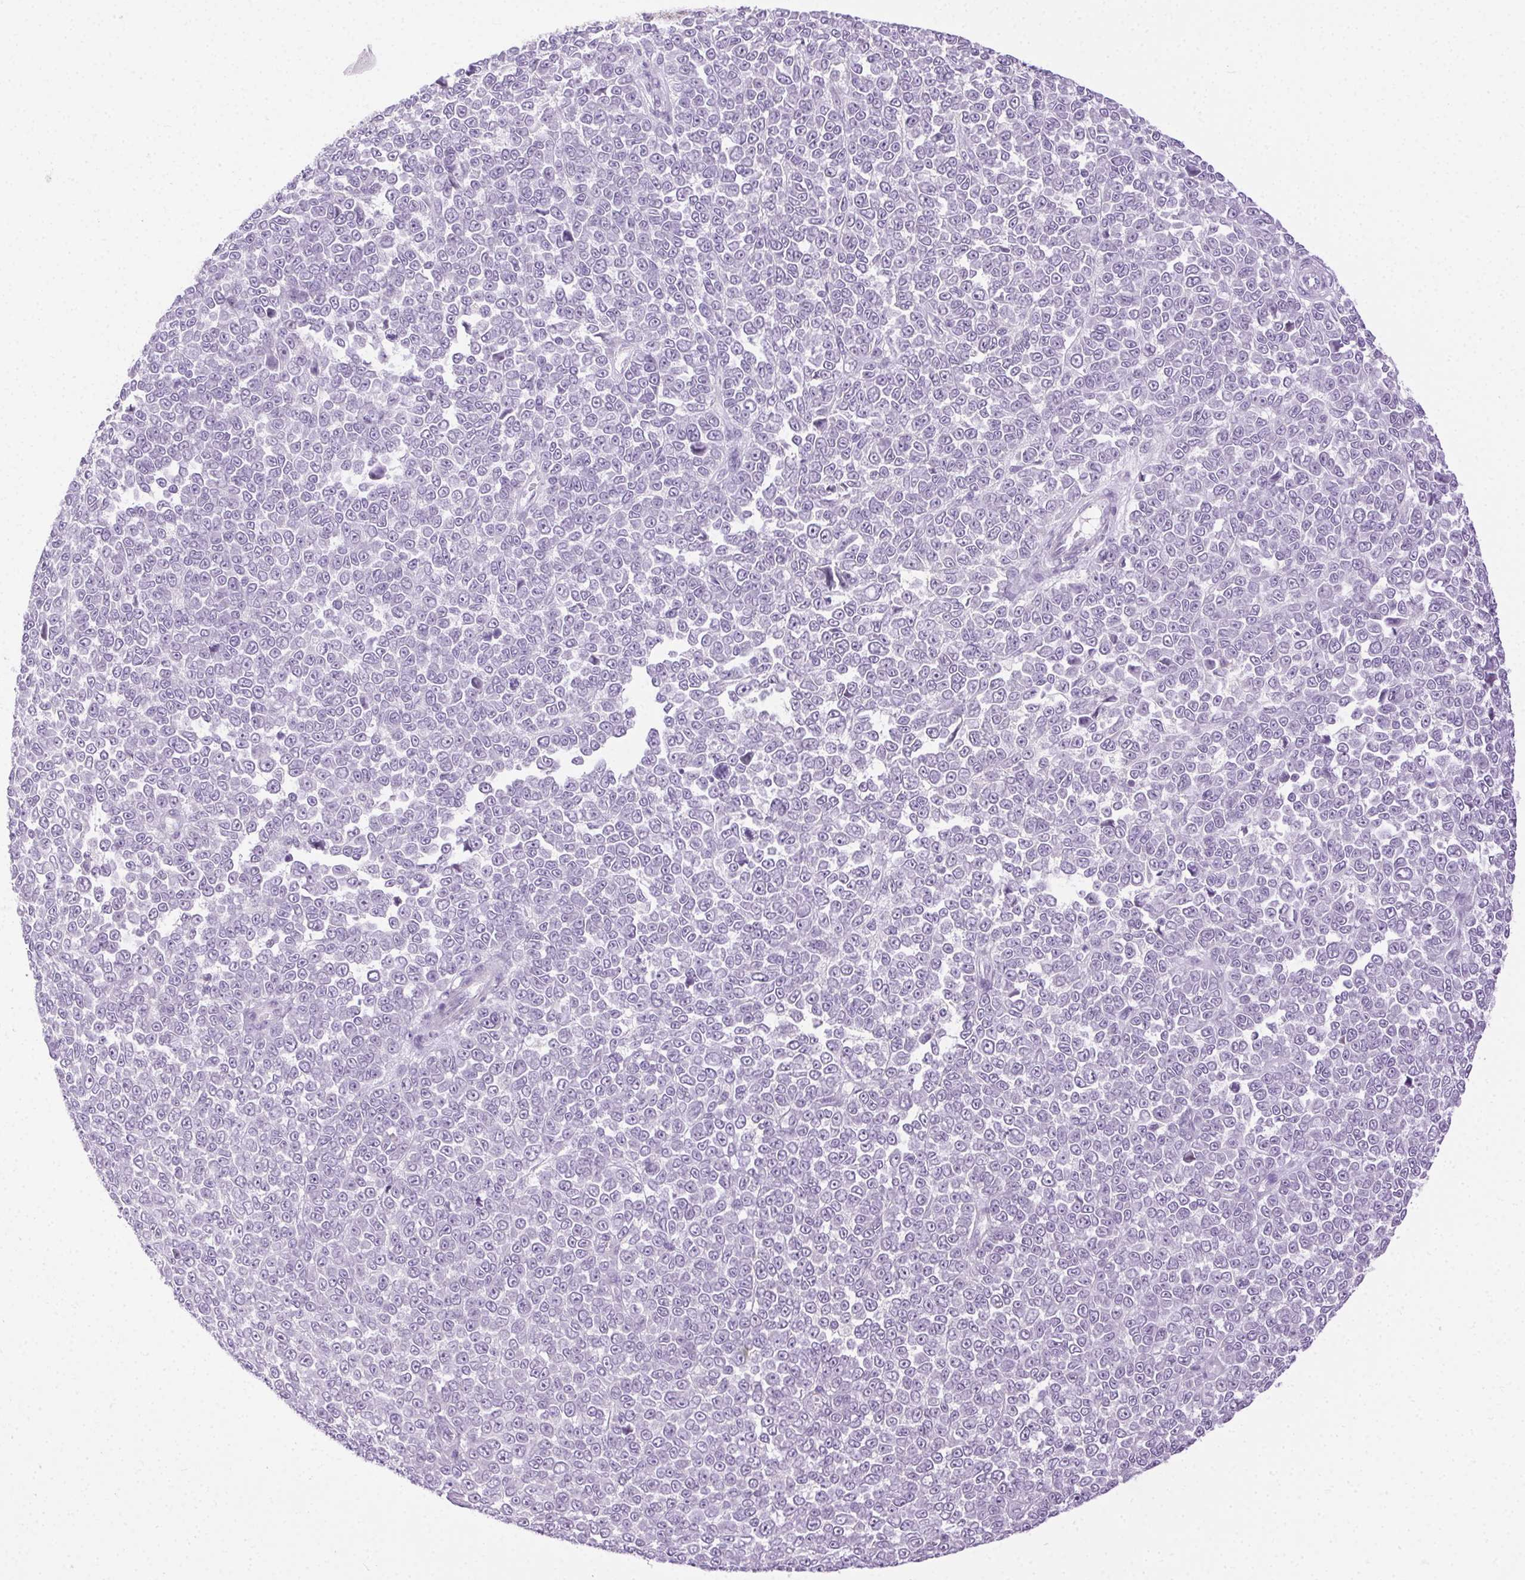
{"staining": {"intensity": "negative", "quantity": "none", "location": "none"}, "tissue": "melanoma", "cell_type": "Tumor cells", "image_type": "cancer", "snomed": [{"axis": "morphology", "description": "Malignant melanoma, NOS"}, {"axis": "topography", "description": "Skin"}], "caption": "This micrograph is of melanoma stained with IHC to label a protein in brown with the nuclei are counter-stained blue. There is no positivity in tumor cells. Brightfield microscopy of immunohistochemistry (IHC) stained with DAB (3,3'-diaminobenzidine) (brown) and hematoxylin (blue), captured at high magnification.", "gene": "C20orf85", "patient": {"sex": "female", "age": 95}}